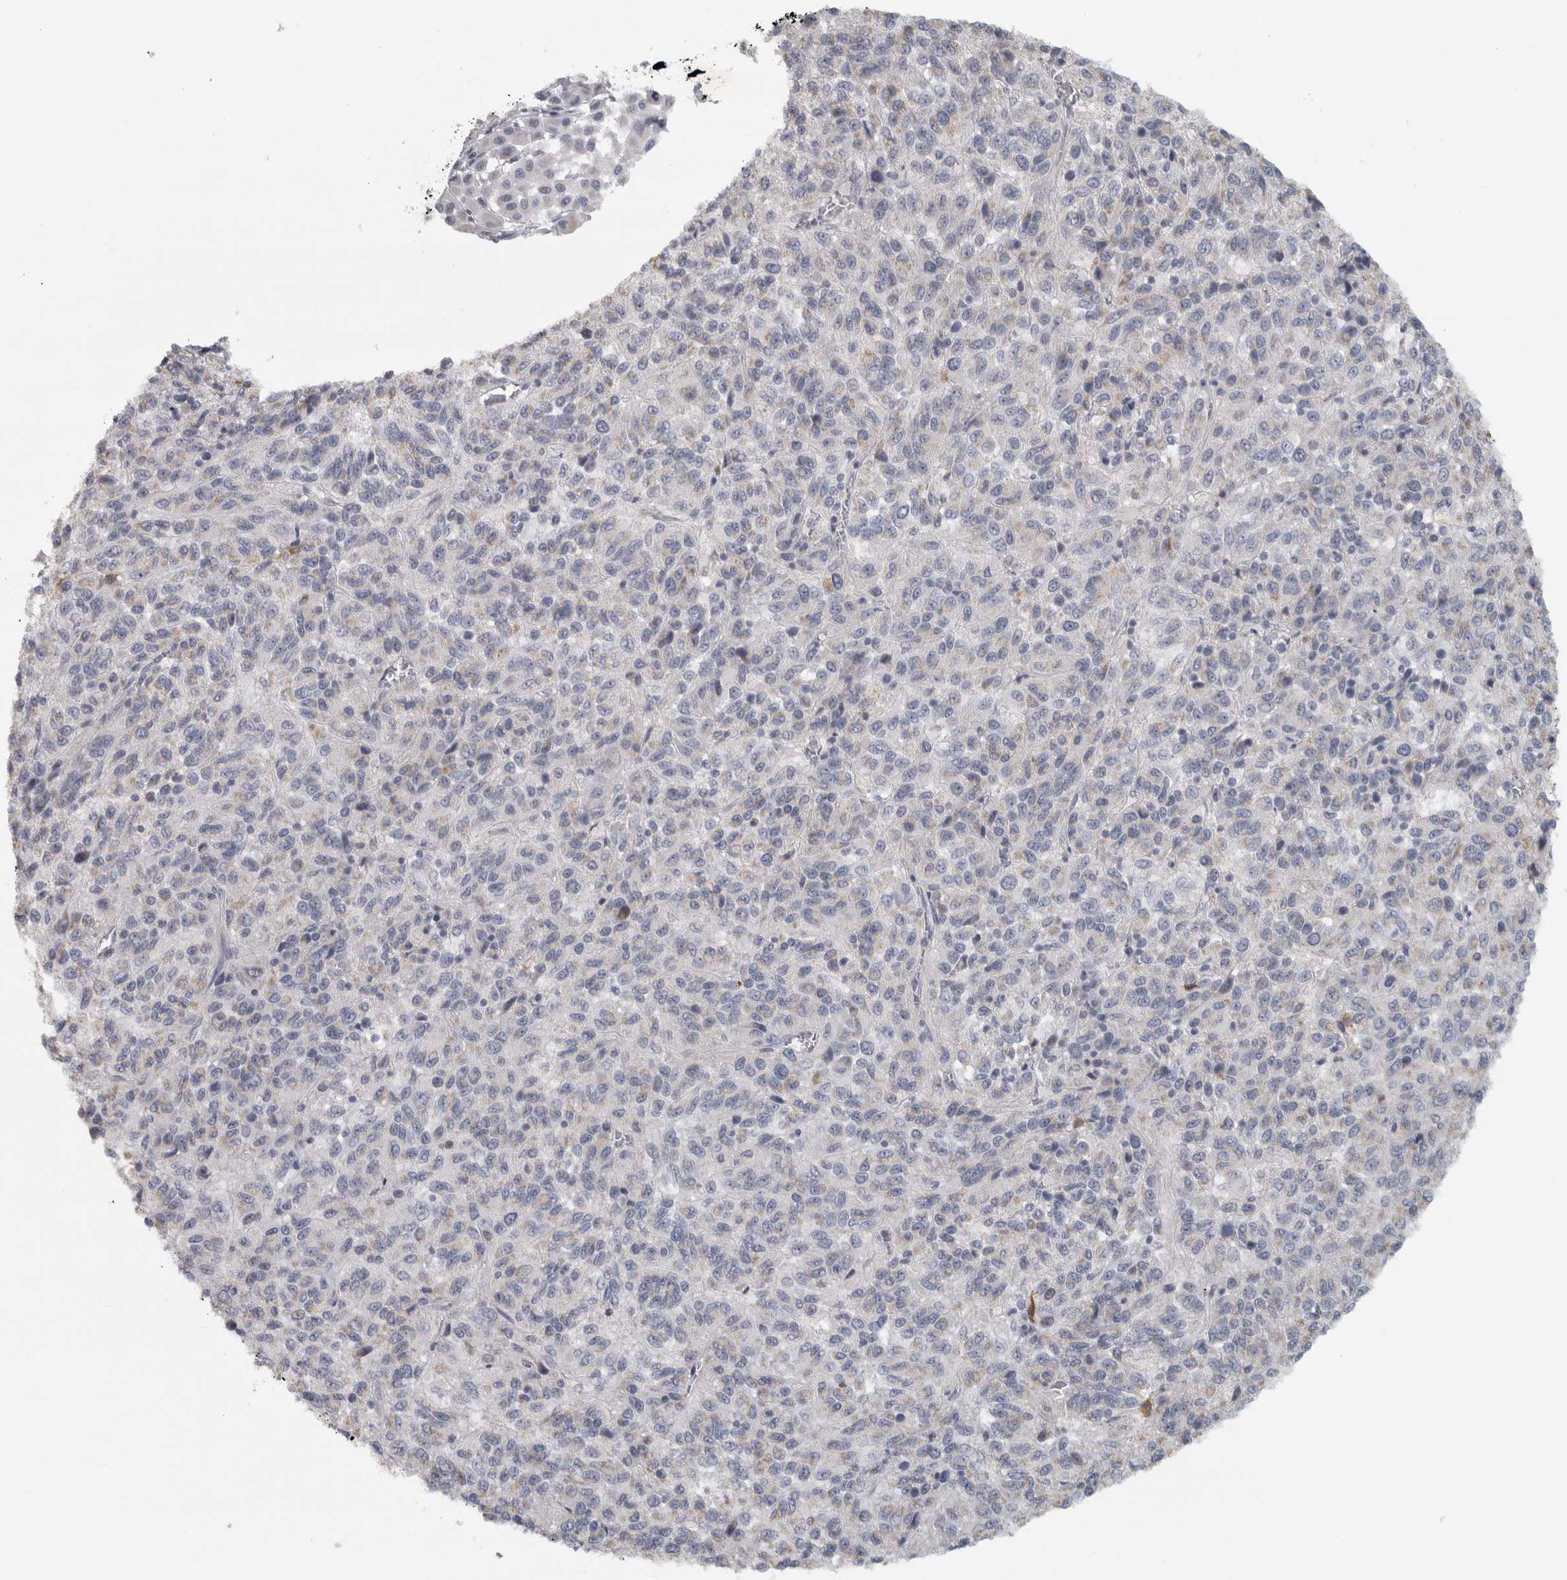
{"staining": {"intensity": "negative", "quantity": "none", "location": "none"}, "tissue": "melanoma", "cell_type": "Tumor cells", "image_type": "cancer", "snomed": [{"axis": "morphology", "description": "Malignant melanoma, Metastatic site"}, {"axis": "topography", "description": "Lung"}], "caption": "Micrograph shows no protein staining in tumor cells of melanoma tissue. Nuclei are stained in blue.", "gene": "PTPRN2", "patient": {"sex": "male", "age": 64}}